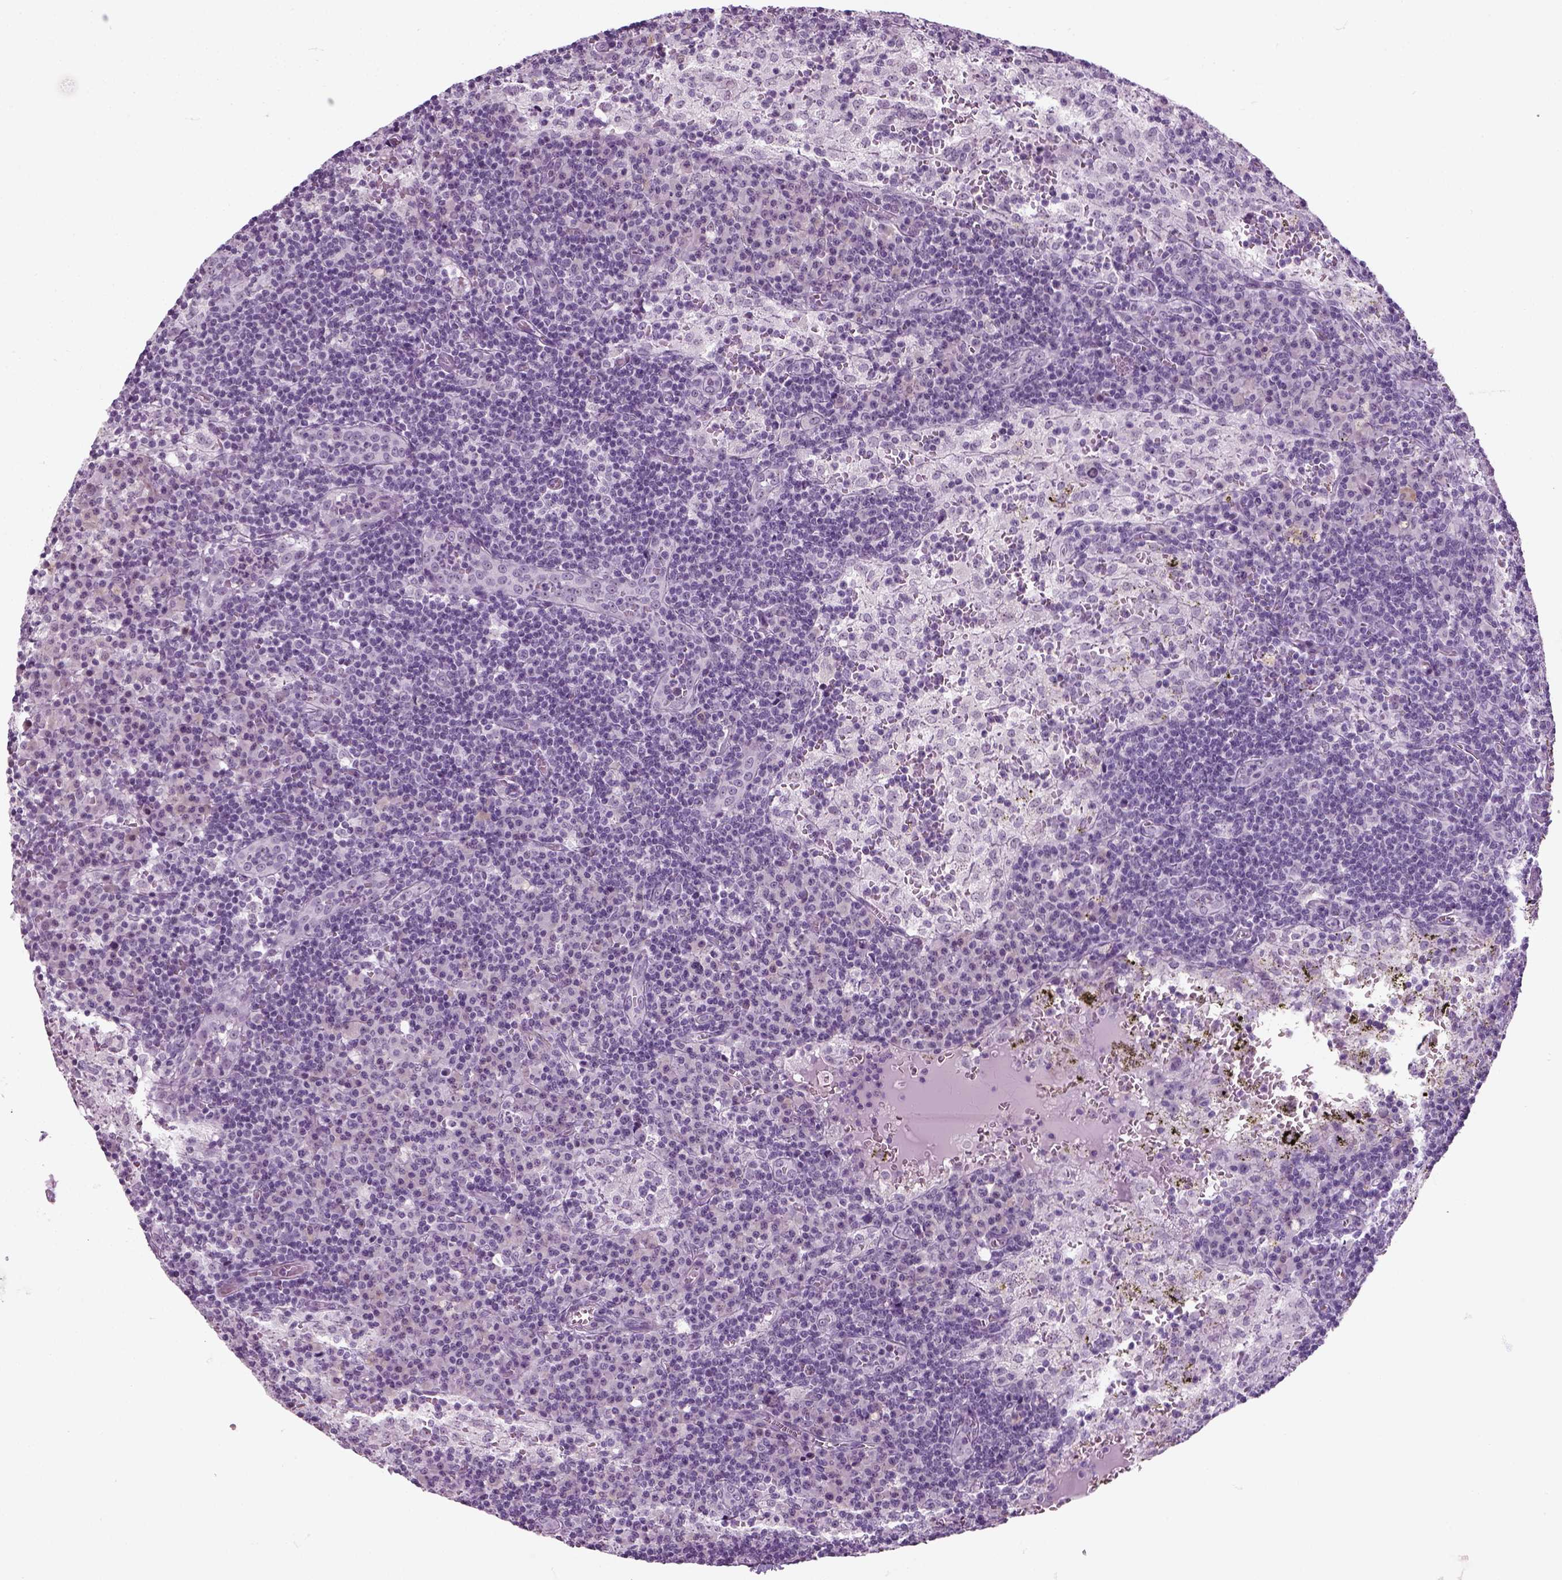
{"staining": {"intensity": "negative", "quantity": "none", "location": "none"}, "tissue": "lymph node", "cell_type": "Germinal center cells", "image_type": "normal", "snomed": [{"axis": "morphology", "description": "Normal tissue, NOS"}, {"axis": "topography", "description": "Lymph node"}], "caption": "Immunohistochemical staining of benign lymph node shows no significant expression in germinal center cells. The staining was performed using DAB (3,3'-diaminobenzidine) to visualize the protein expression in brown, while the nuclei were stained in blue with hematoxylin (Magnification: 20x).", "gene": "ZNF865", "patient": {"sex": "male", "age": 62}}